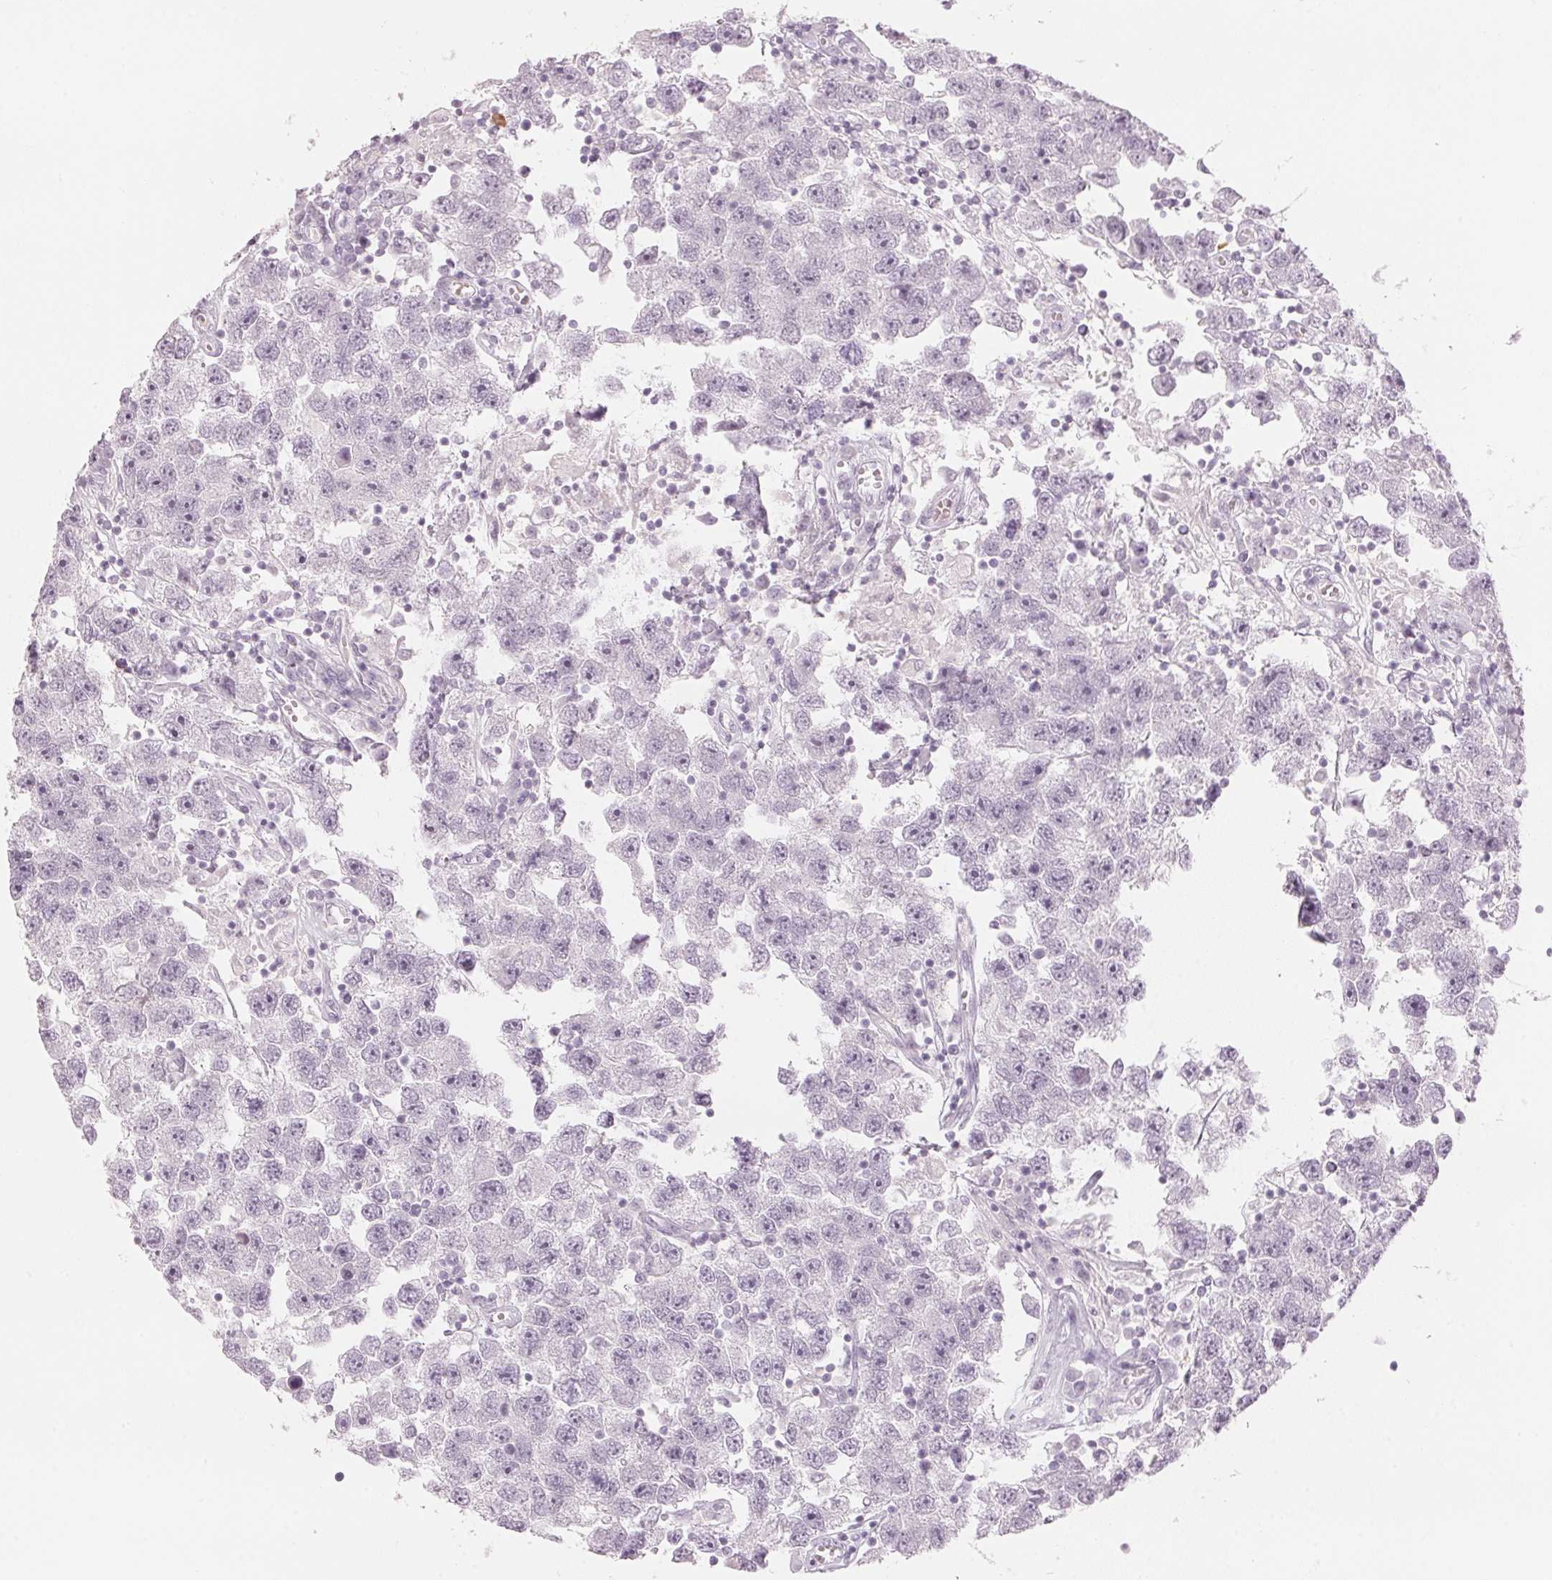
{"staining": {"intensity": "negative", "quantity": "none", "location": "none"}, "tissue": "testis cancer", "cell_type": "Tumor cells", "image_type": "cancer", "snomed": [{"axis": "morphology", "description": "Seminoma, NOS"}, {"axis": "topography", "description": "Testis"}], "caption": "This is a histopathology image of immunohistochemistry (IHC) staining of seminoma (testis), which shows no expression in tumor cells. Brightfield microscopy of immunohistochemistry (IHC) stained with DAB (brown) and hematoxylin (blue), captured at high magnification.", "gene": "SCTR", "patient": {"sex": "male", "age": 26}}